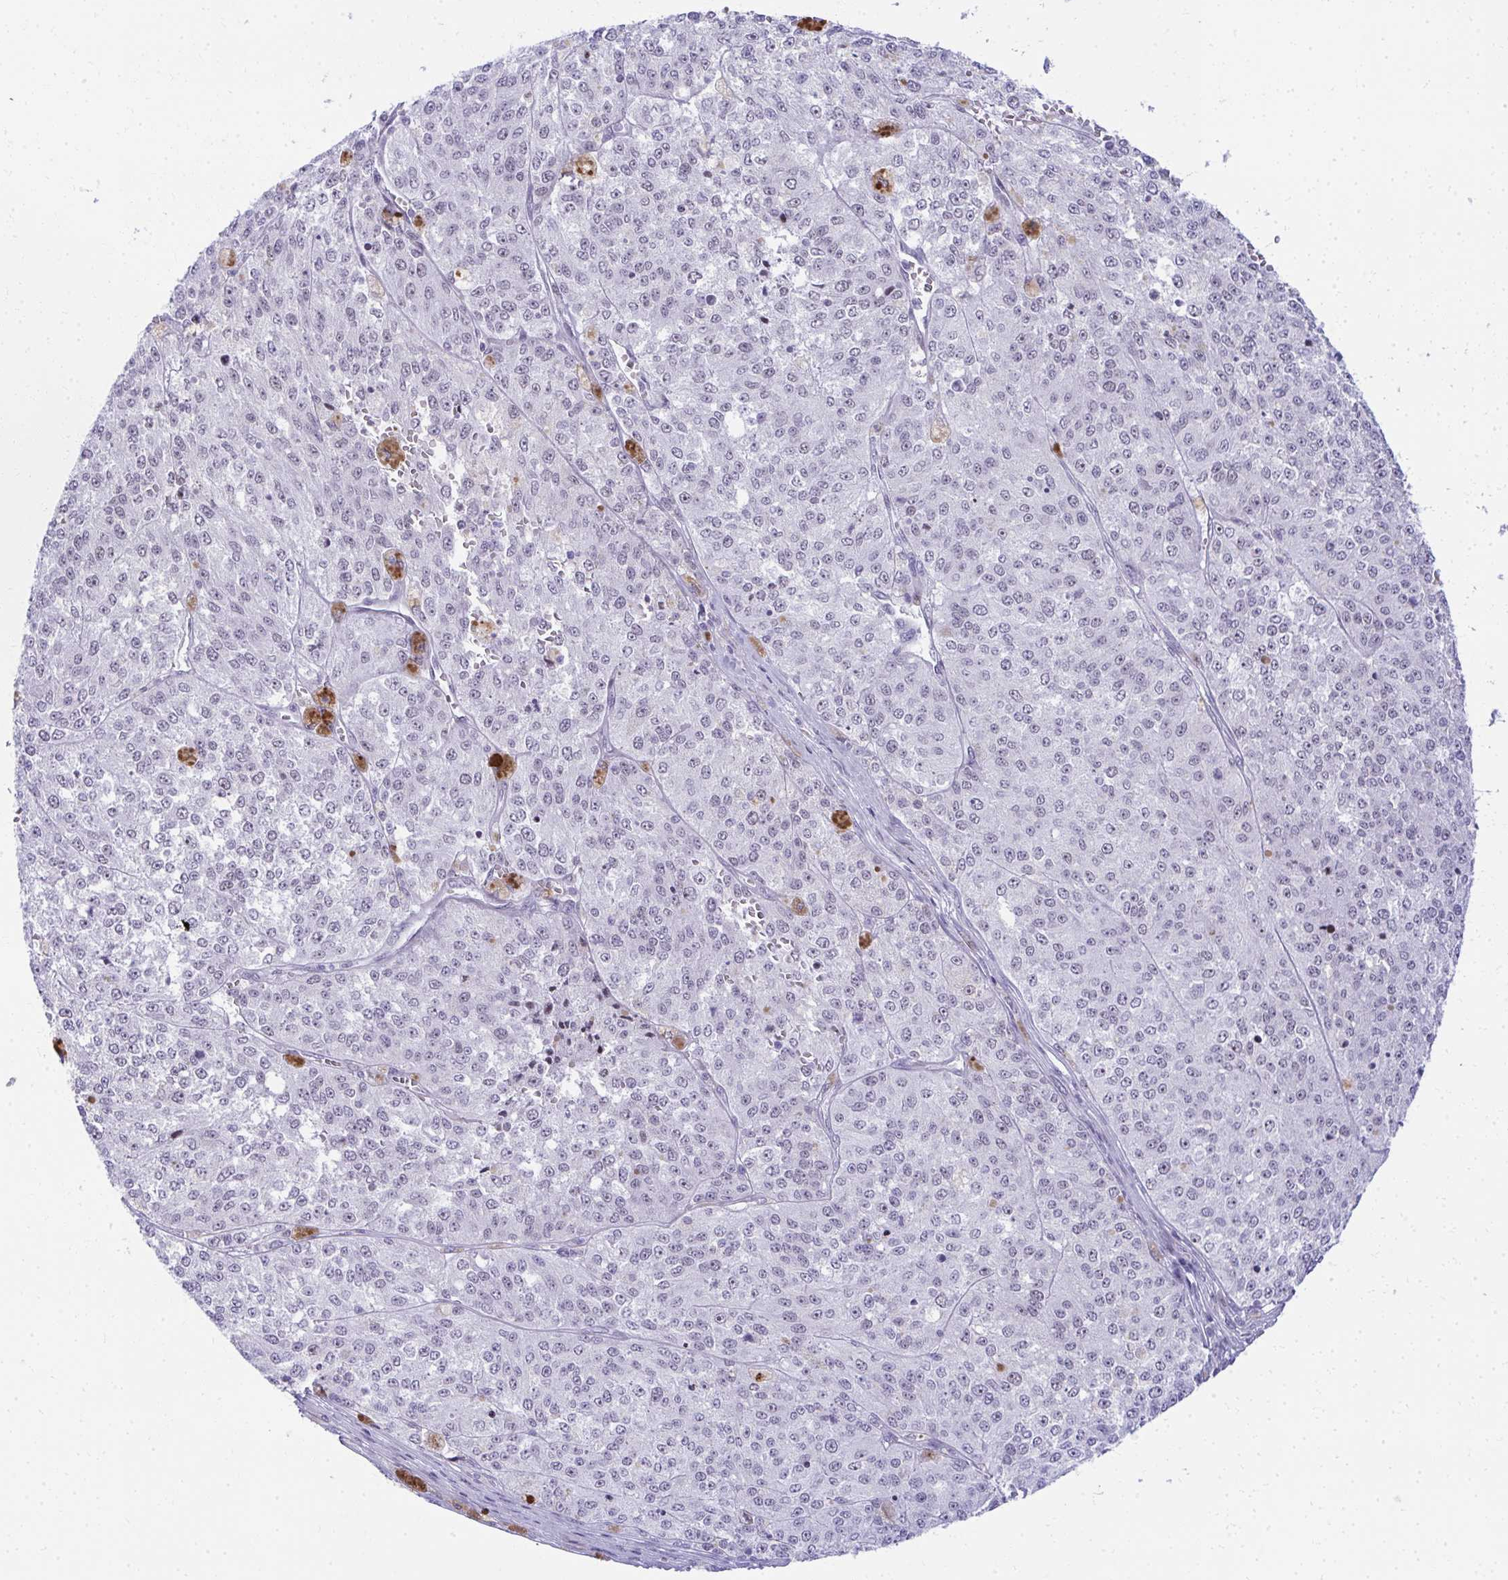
{"staining": {"intensity": "weak", "quantity": "25%-75%", "location": "nuclear"}, "tissue": "melanoma", "cell_type": "Tumor cells", "image_type": "cancer", "snomed": [{"axis": "morphology", "description": "Malignant melanoma, Metastatic site"}, {"axis": "topography", "description": "Lymph node"}], "caption": "This is a micrograph of immunohistochemistry (IHC) staining of malignant melanoma (metastatic site), which shows weak staining in the nuclear of tumor cells.", "gene": "GLDN", "patient": {"sex": "female", "age": 64}}